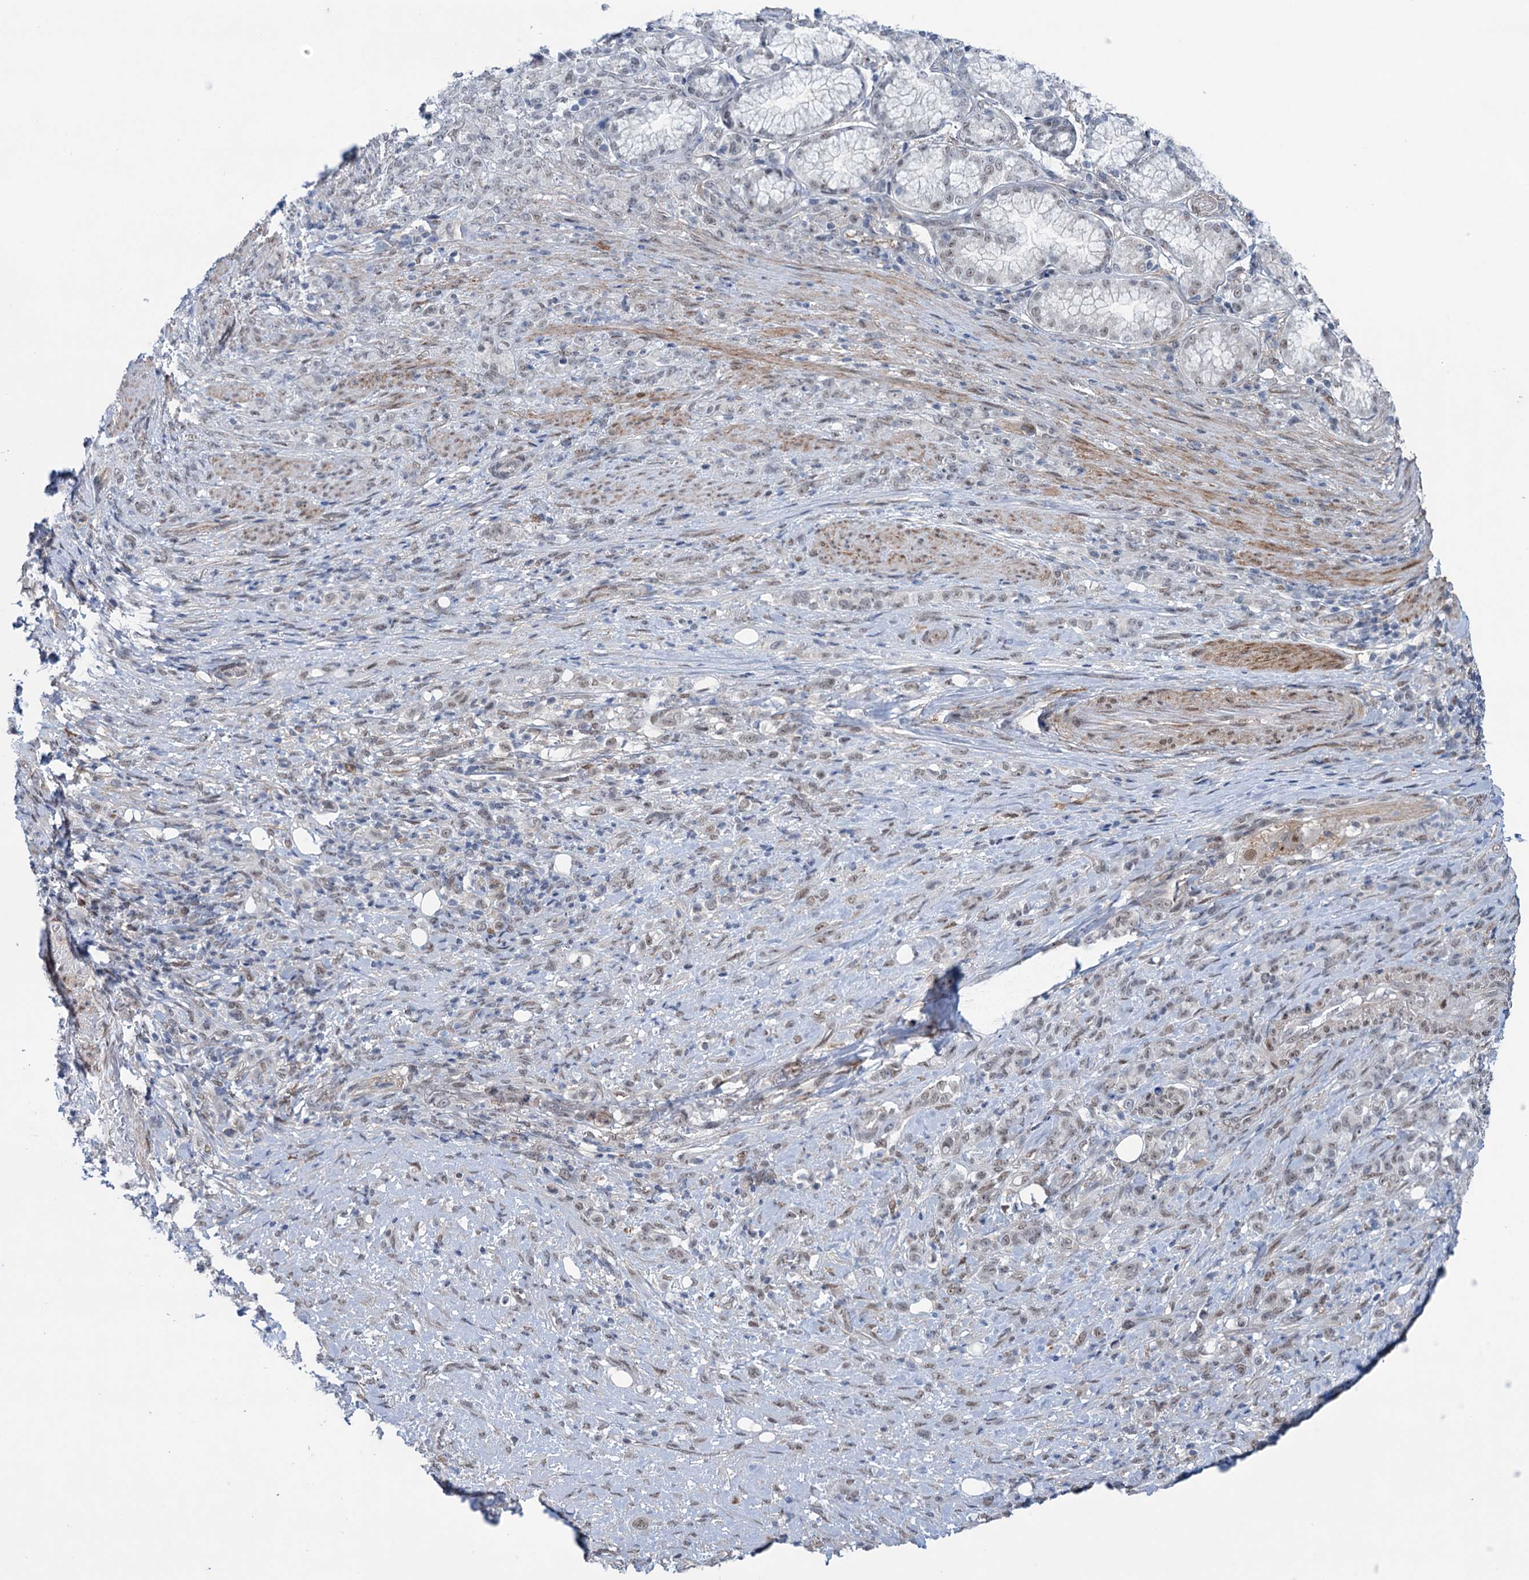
{"staining": {"intensity": "weak", "quantity": "<25%", "location": "nuclear"}, "tissue": "stomach cancer", "cell_type": "Tumor cells", "image_type": "cancer", "snomed": [{"axis": "morphology", "description": "Adenocarcinoma, NOS"}, {"axis": "topography", "description": "Stomach"}], "caption": "An immunohistochemistry (IHC) image of stomach cancer (adenocarcinoma) is shown. There is no staining in tumor cells of stomach cancer (adenocarcinoma). (Stains: DAB (3,3'-diaminobenzidine) immunohistochemistry with hematoxylin counter stain, Microscopy: brightfield microscopy at high magnification).", "gene": "FAM53A", "patient": {"sex": "female", "age": 79}}